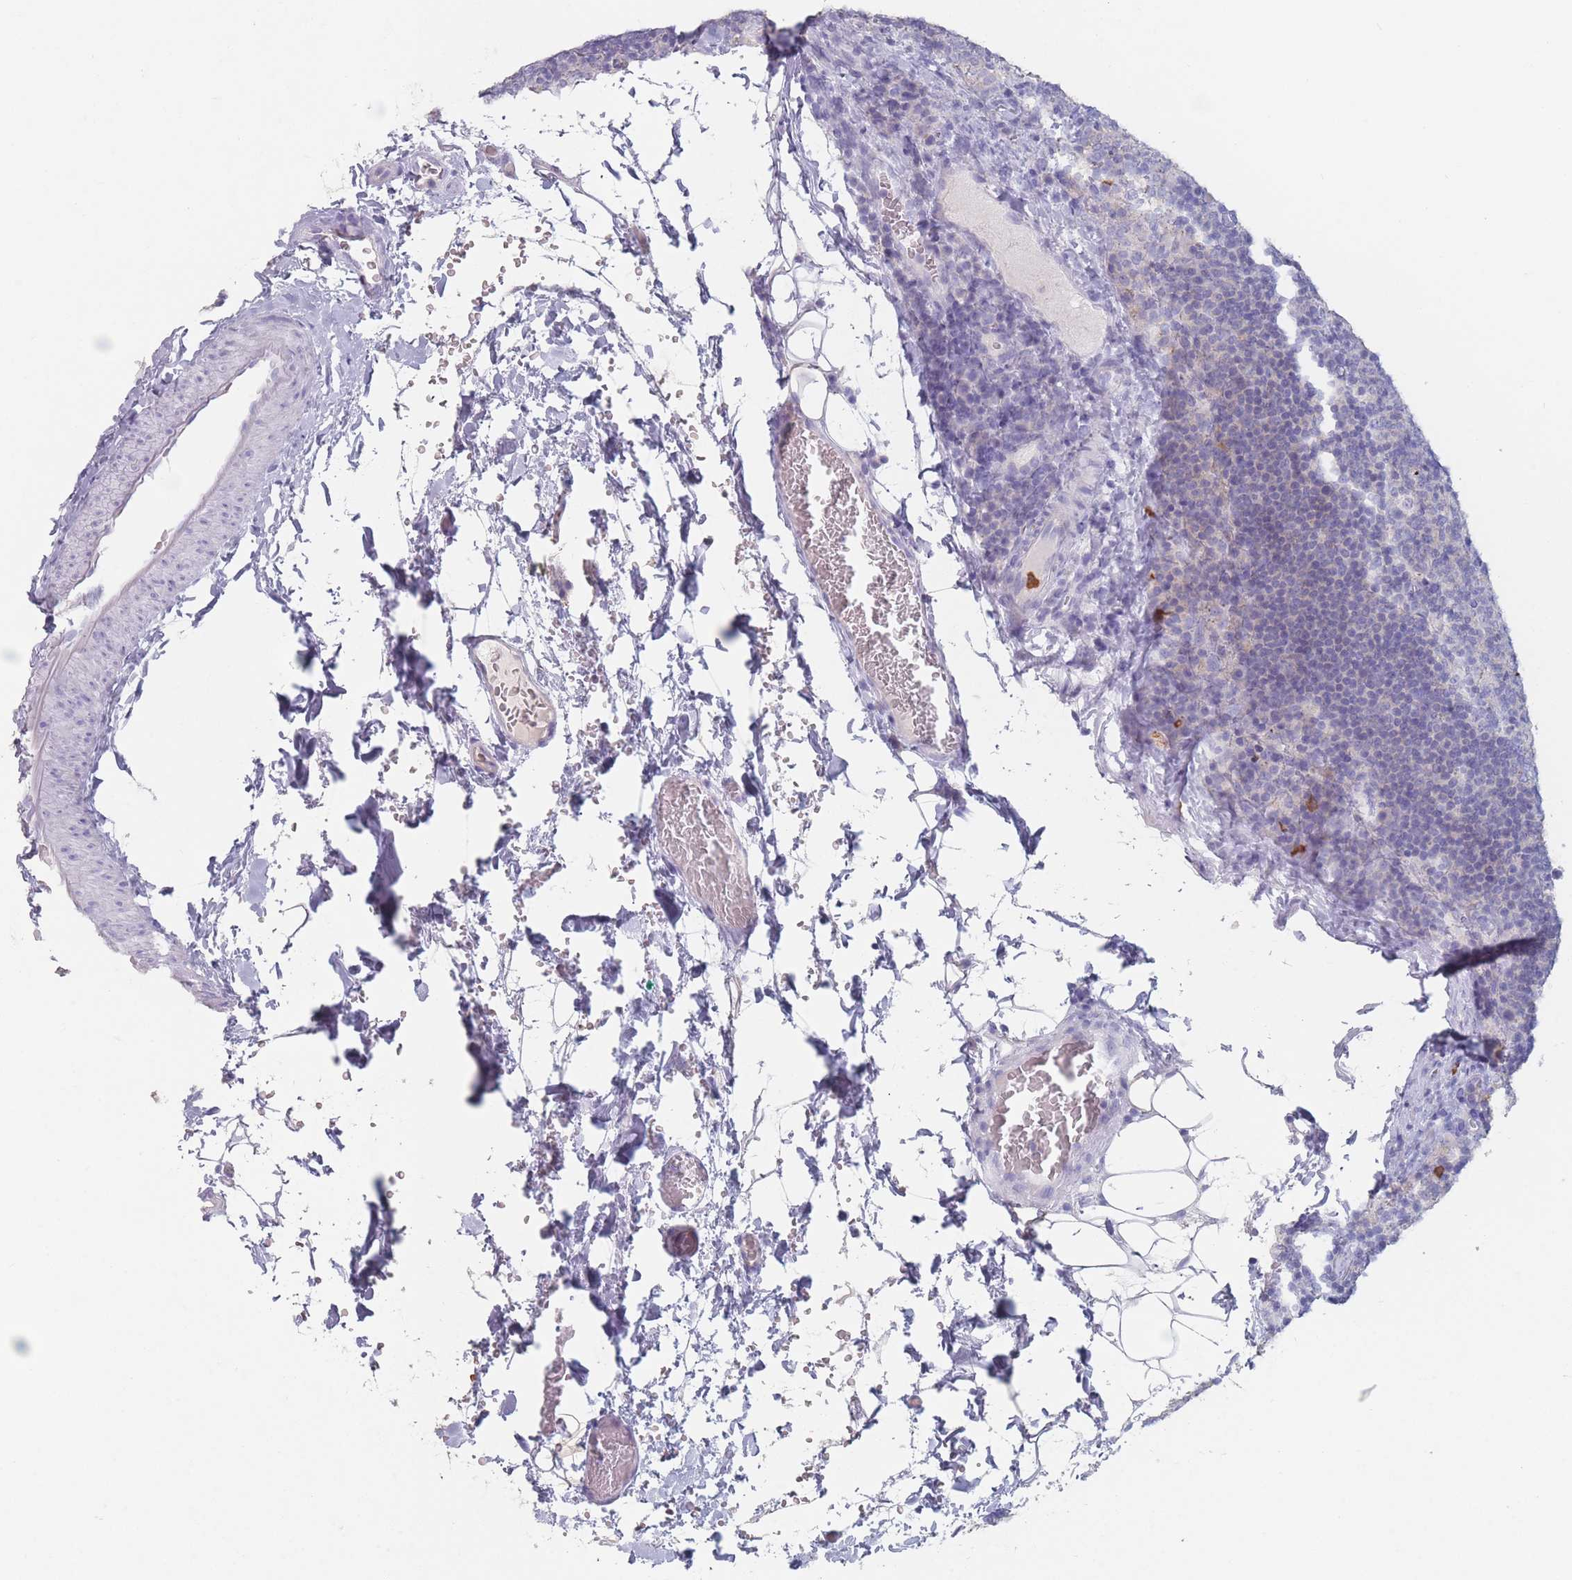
{"staining": {"intensity": "negative", "quantity": "none", "location": "none"}, "tissue": "lymph node", "cell_type": "Germinal center cells", "image_type": "normal", "snomed": [{"axis": "morphology", "description": "Normal tissue, NOS"}, {"axis": "topography", "description": "Lymph node"}], "caption": "The image shows no significant staining in germinal center cells of lymph node.", "gene": "ATP1A3", "patient": {"sex": "female", "age": 31}}